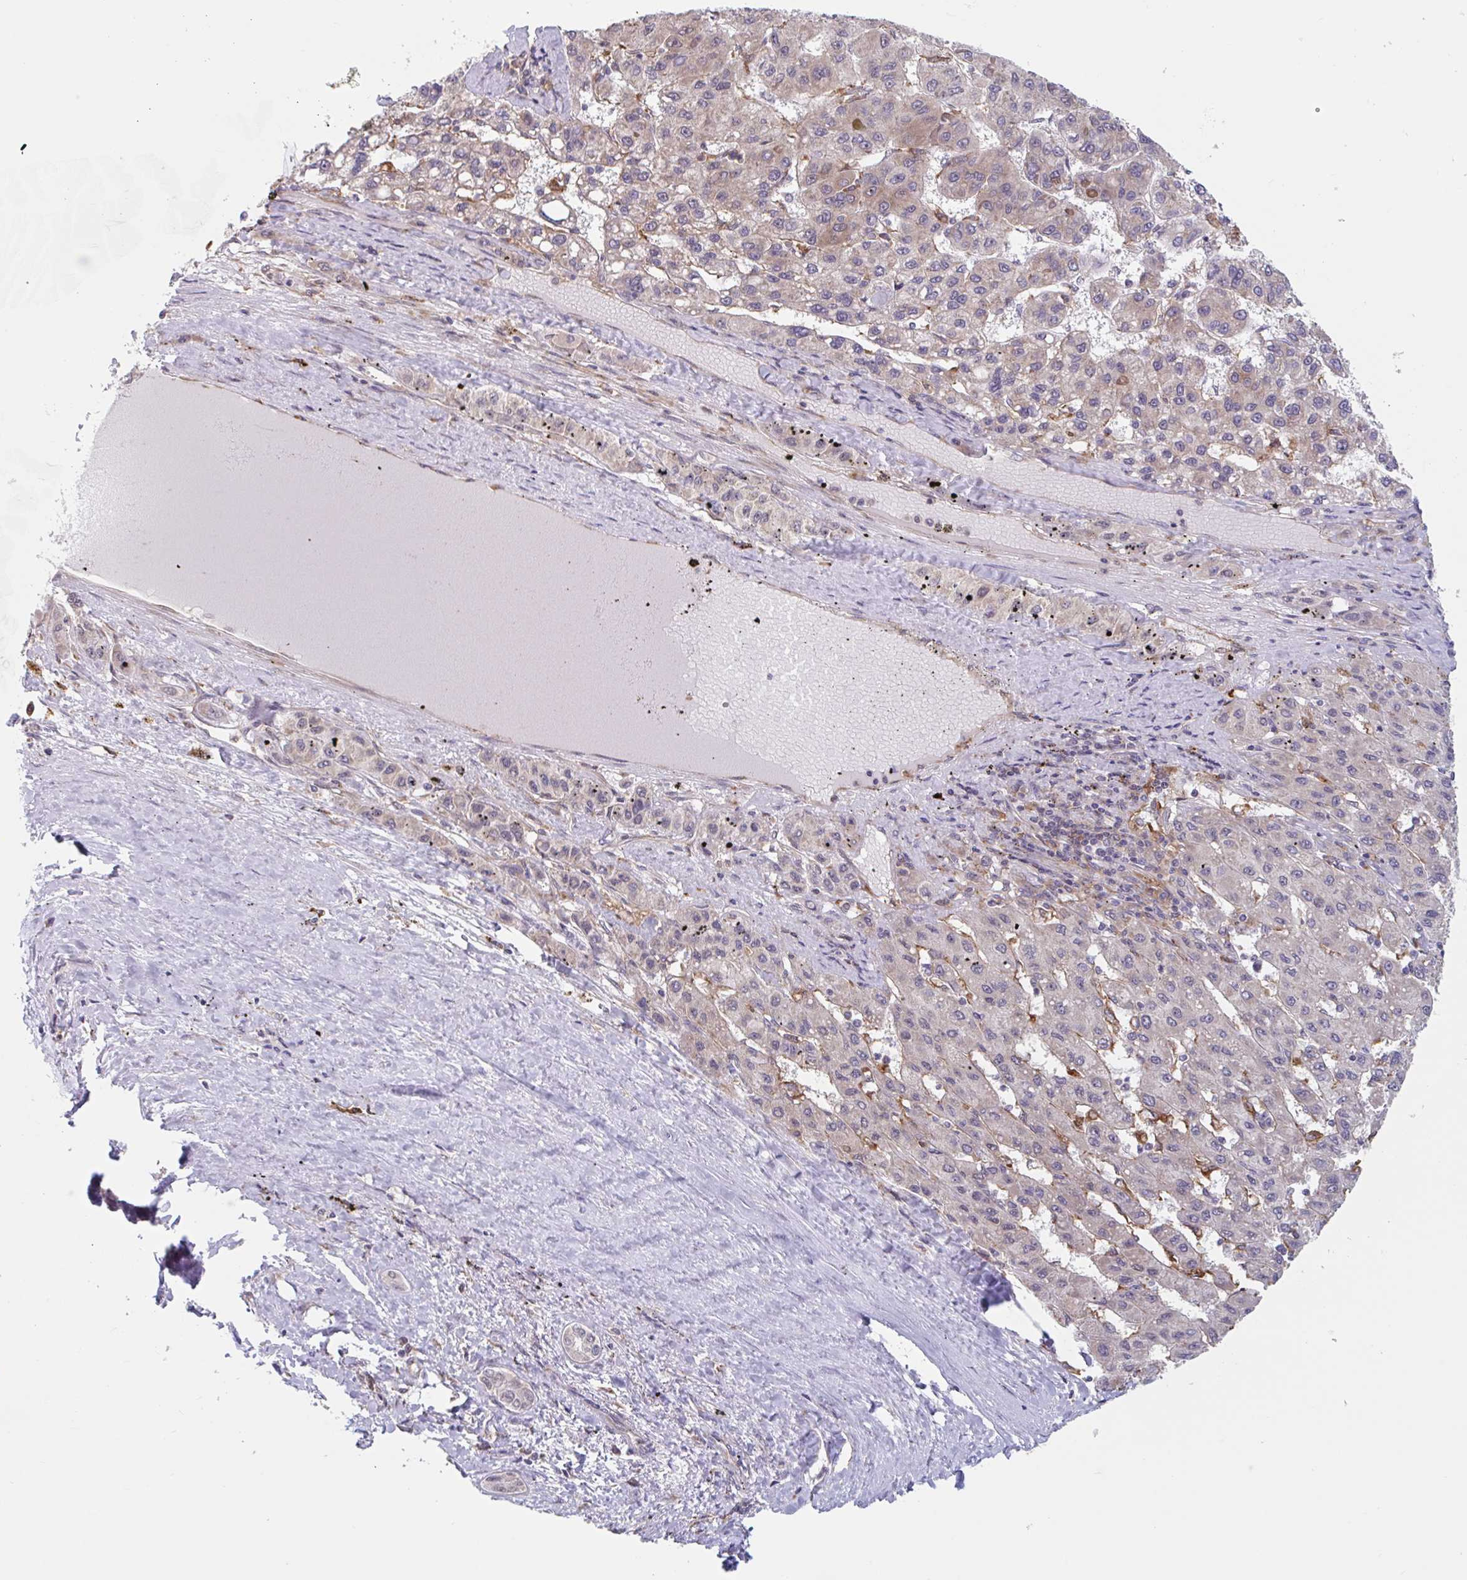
{"staining": {"intensity": "weak", "quantity": "25%-75%", "location": "cytoplasmic/membranous"}, "tissue": "liver cancer", "cell_type": "Tumor cells", "image_type": "cancer", "snomed": [{"axis": "morphology", "description": "Carcinoma, Hepatocellular, NOS"}, {"axis": "topography", "description": "Liver"}], "caption": "Immunohistochemical staining of liver cancer reveals low levels of weak cytoplasmic/membranous expression in about 25%-75% of tumor cells.", "gene": "SNX8", "patient": {"sex": "female", "age": 82}}